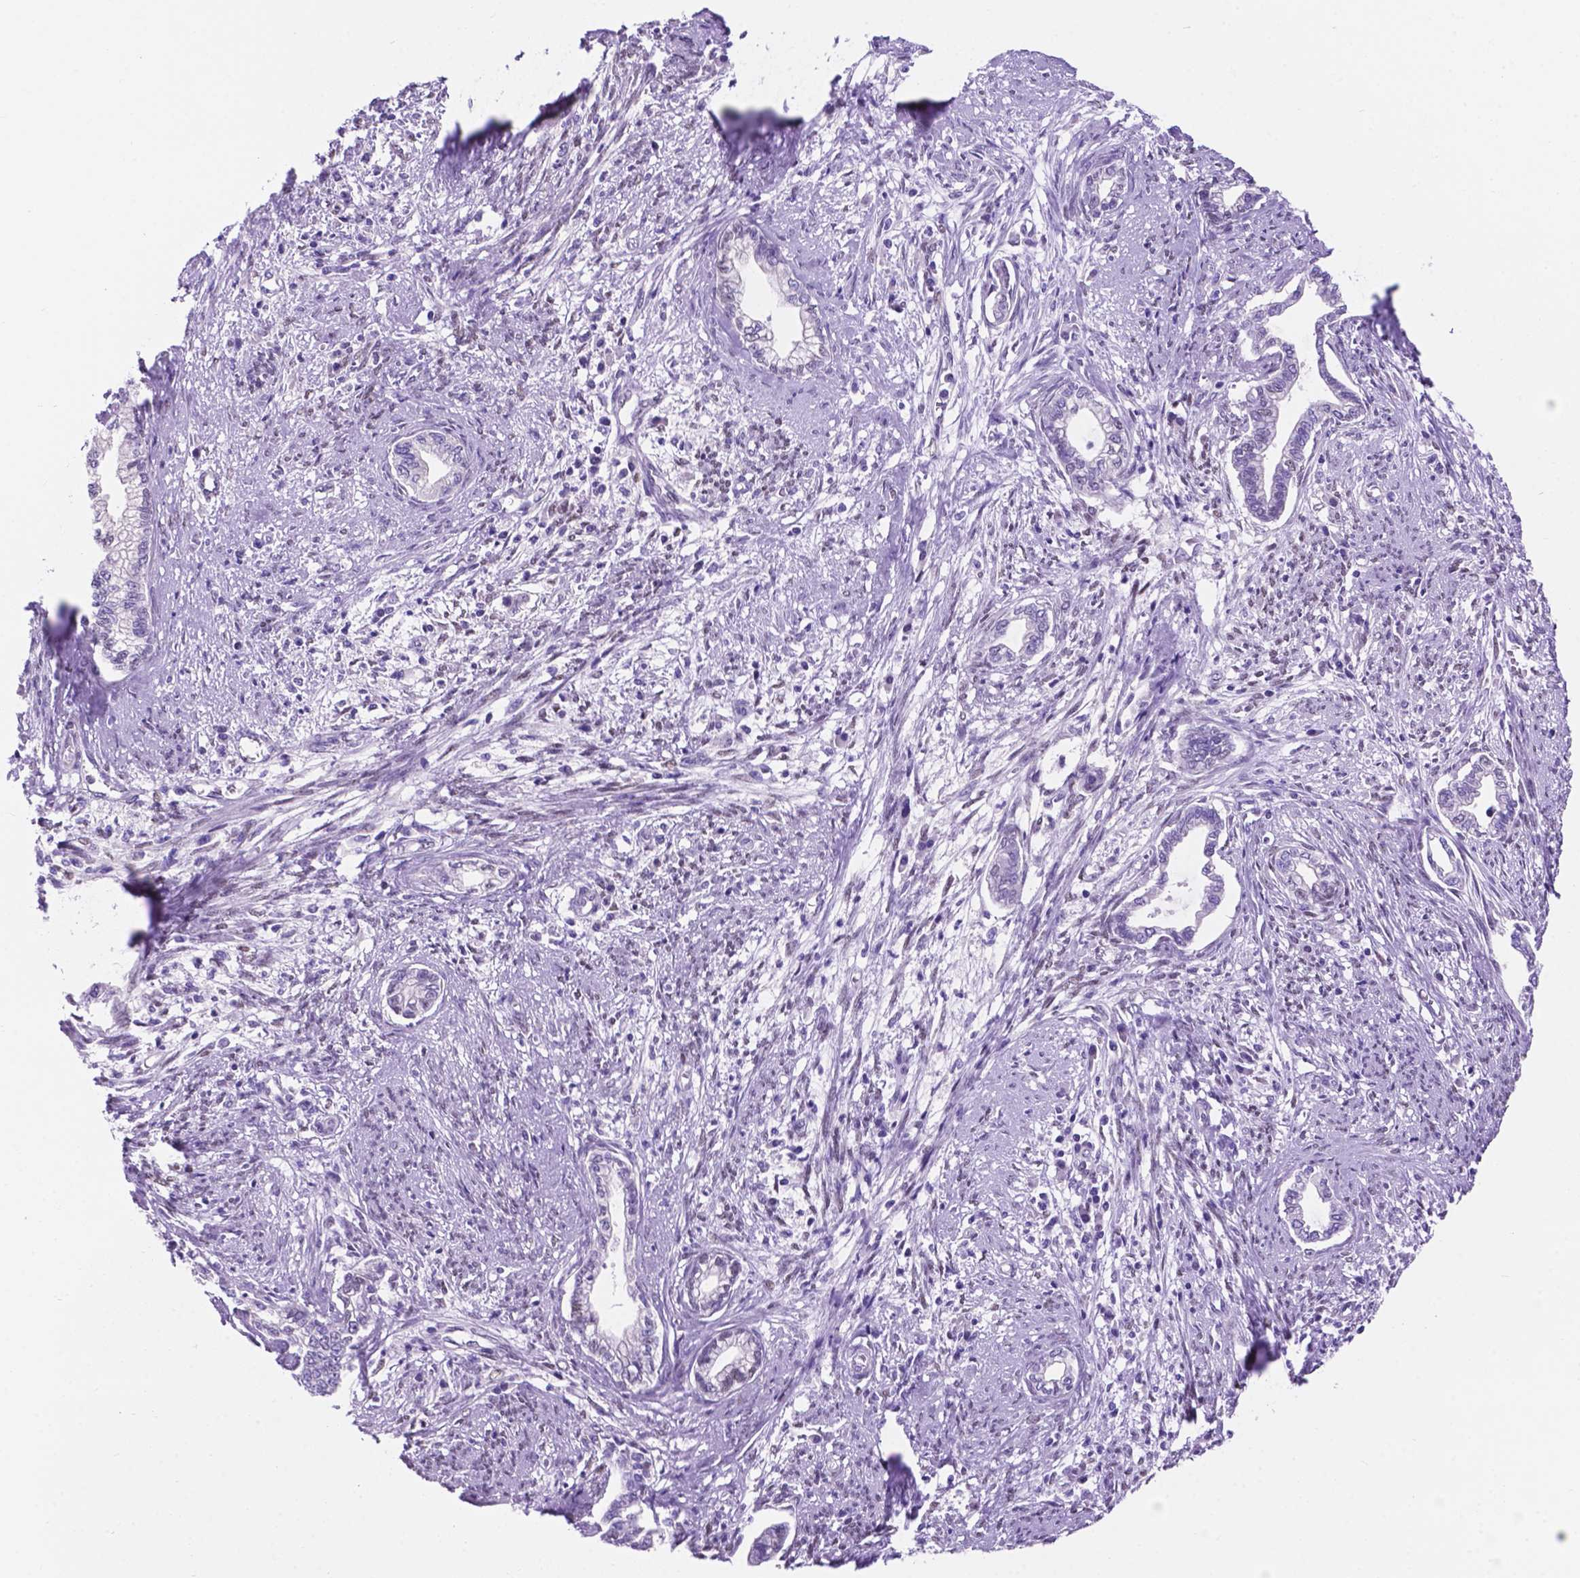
{"staining": {"intensity": "negative", "quantity": "none", "location": "none"}, "tissue": "cervical cancer", "cell_type": "Tumor cells", "image_type": "cancer", "snomed": [{"axis": "morphology", "description": "Adenocarcinoma, NOS"}, {"axis": "topography", "description": "Cervix"}], "caption": "The micrograph displays no significant staining in tumor cells of cervical cancer (adenocarcinoma). (DAB IHC with hematoxylin counter stain).", "gene": "TMEM210", "patient": {"sex": "female", "age": 62}}